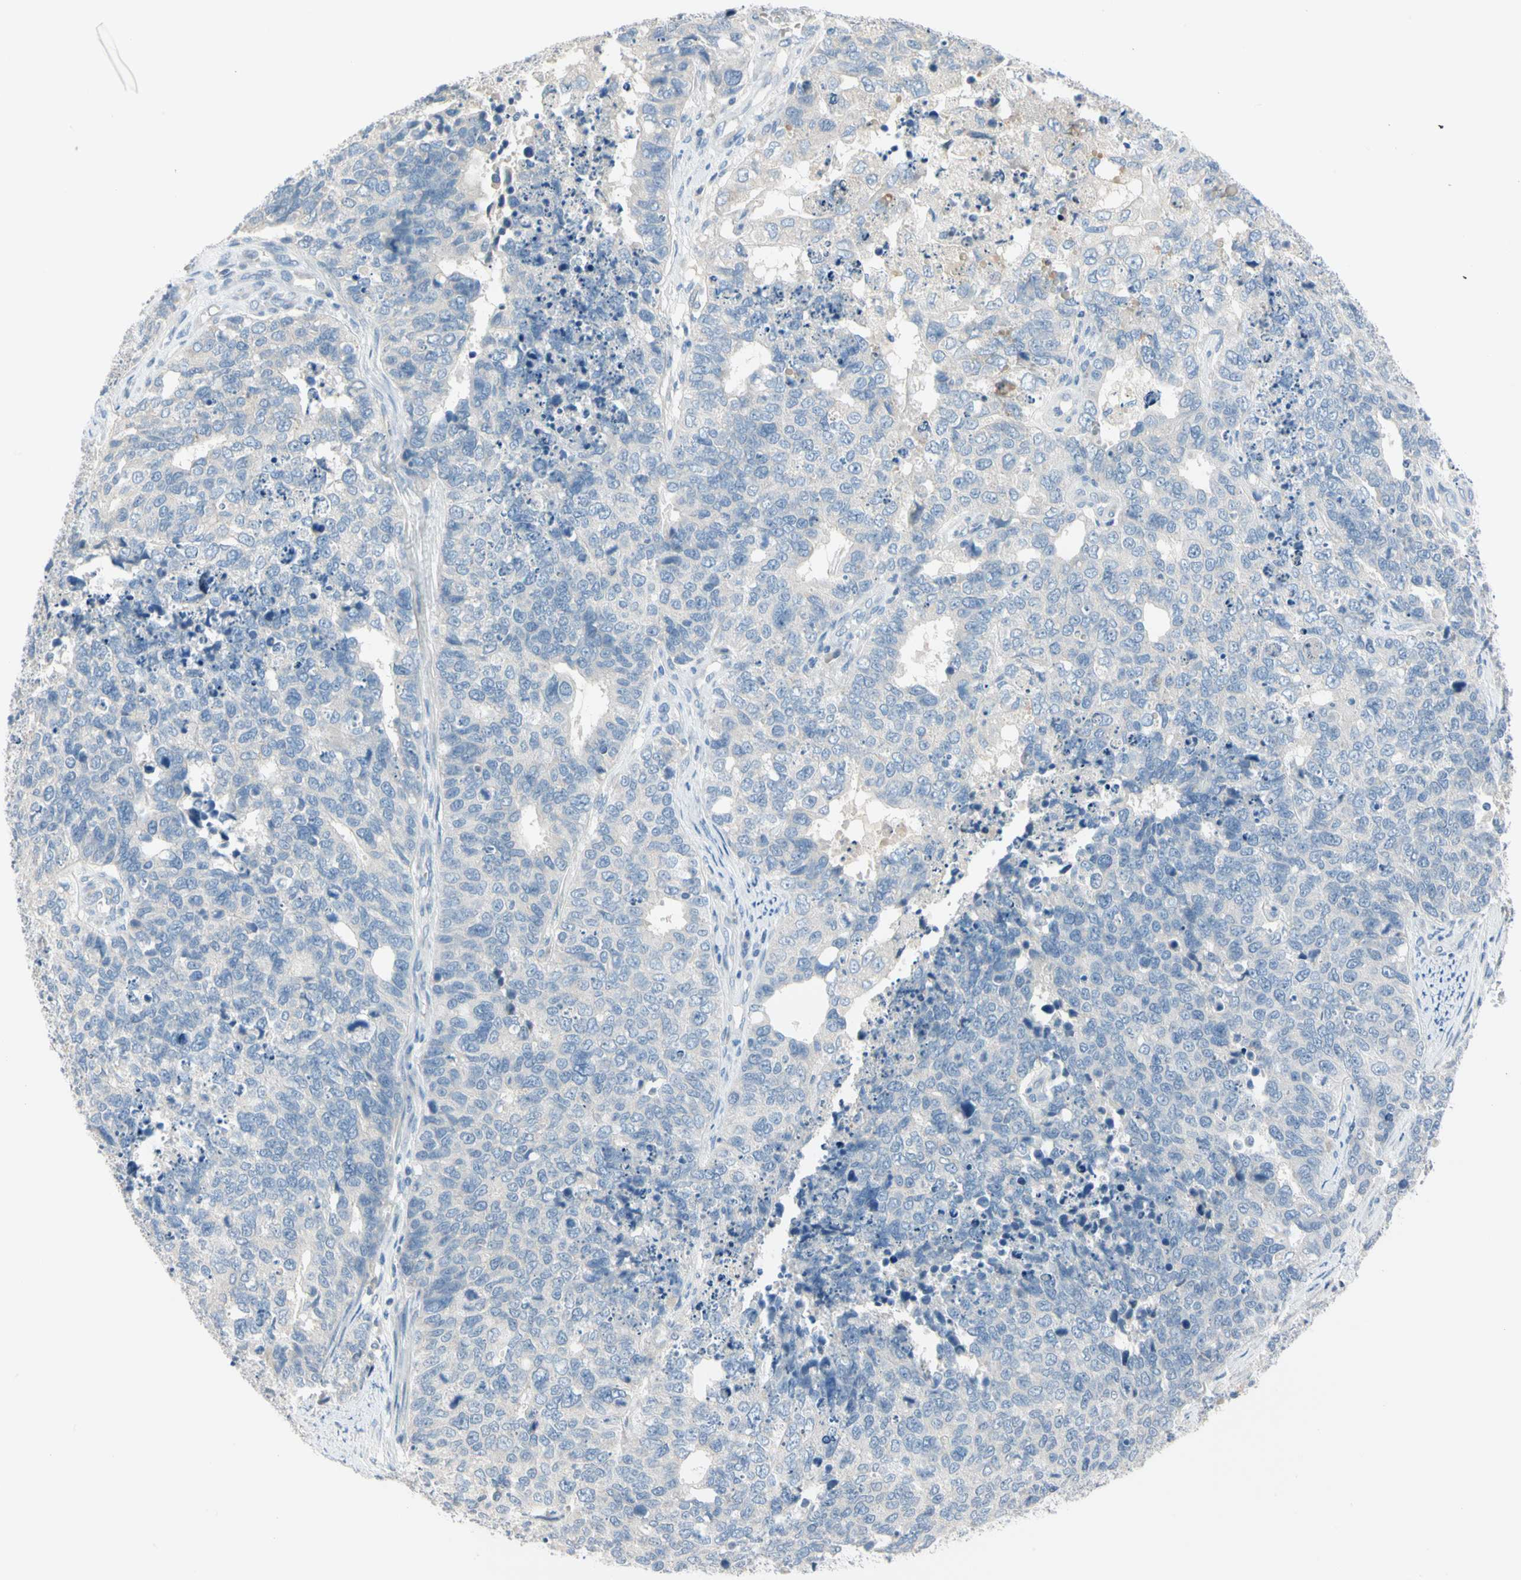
{"staining": {"intensity": "negative", "quantity": "none", "location": "none"}, "tissue": "cervical cancer", "cell_type": "Tumor cells", "image_type": "cancer", "snomed": [{"axis": "morphology", "description": "Squamous cell carcinoma, NOS"}, {"axis": "topography", "description": "Cervix"}], "caption": "The IHC image has no significant positivity in tumor cells of cervical cancer tissue.", "gene": "MARK1", "patient": {"sex": "female", "age": 63}}